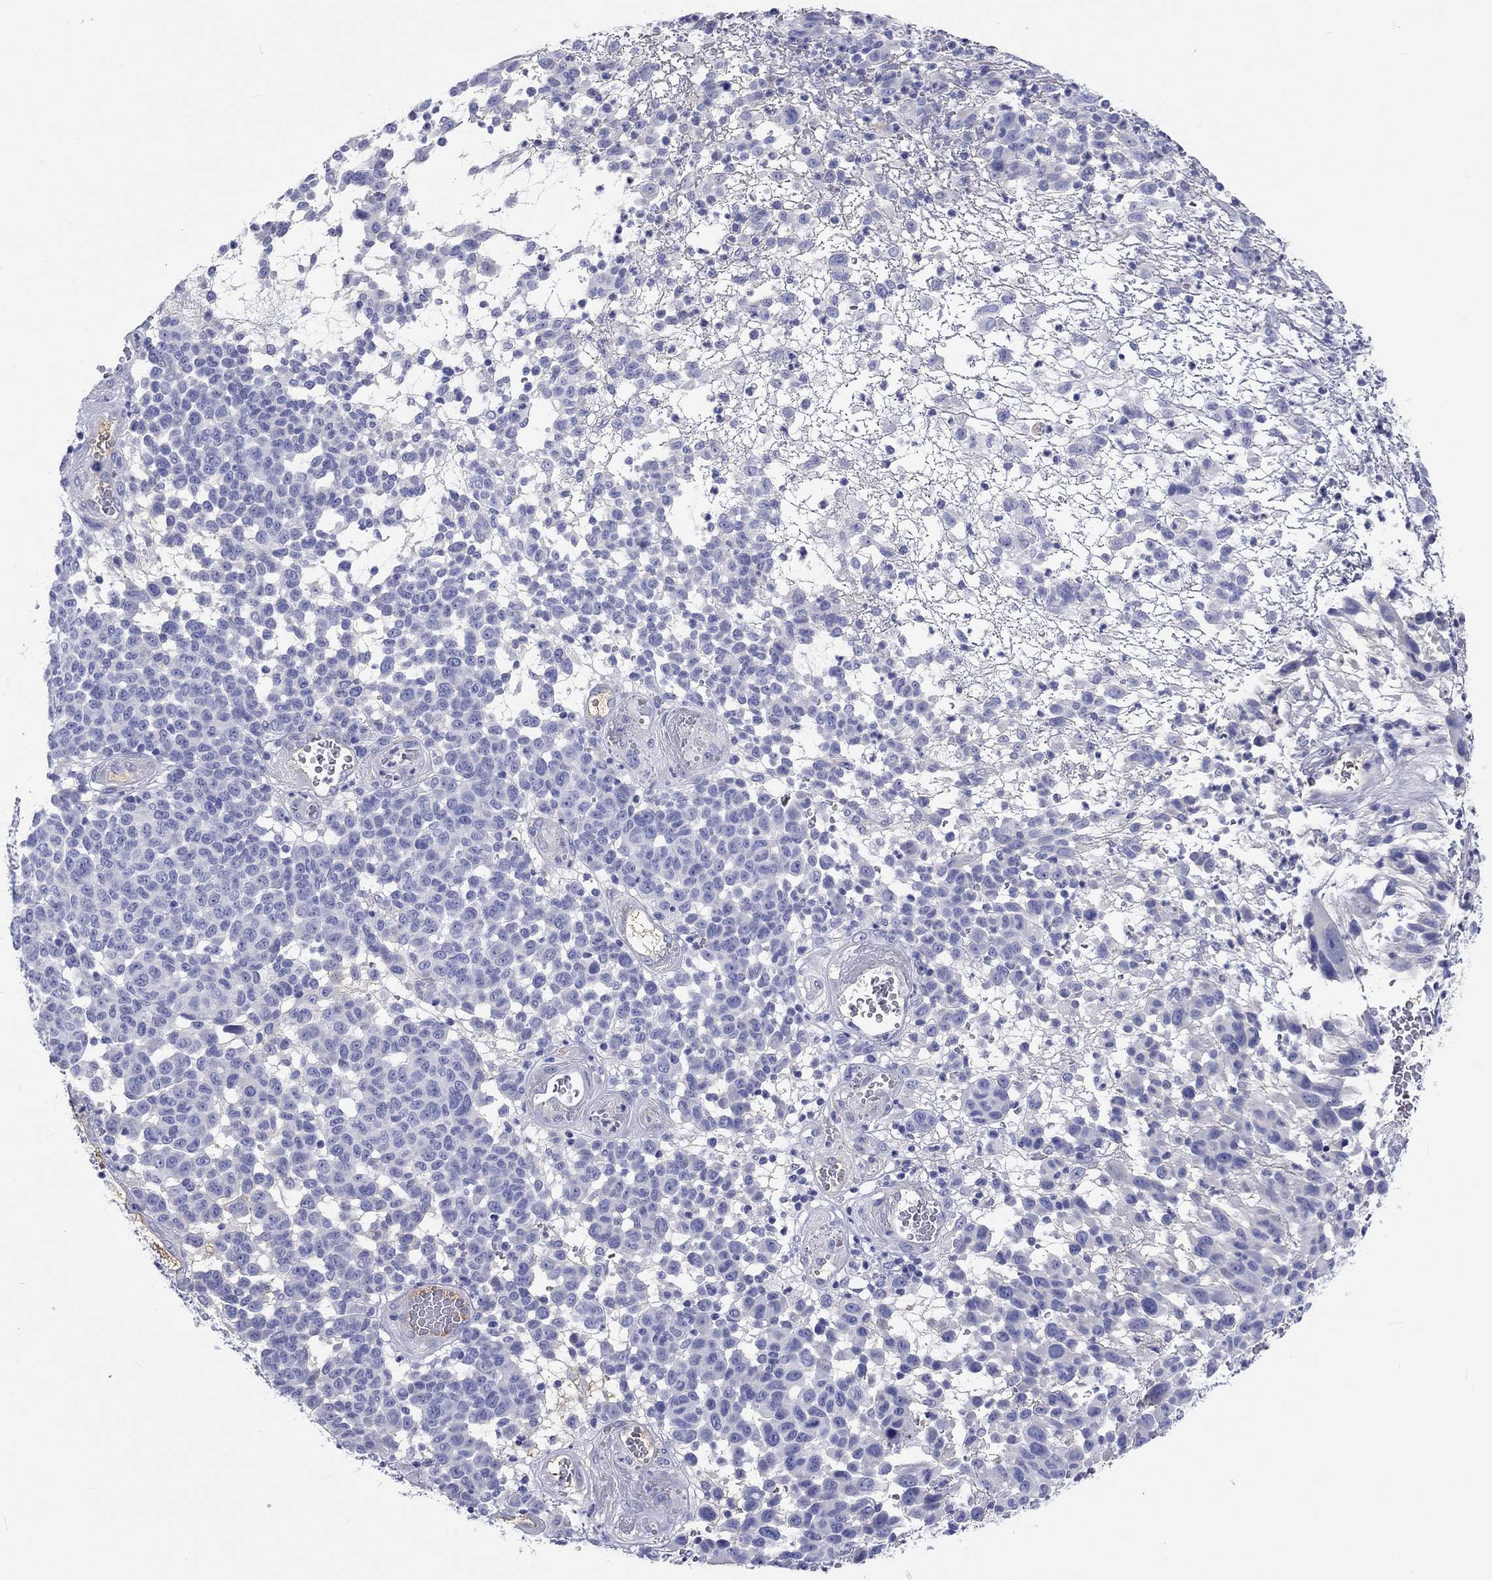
{"staining": {"intensity": "negative", "quantity": "none", "location": "none"}, "tissue": "melanoma", "cell_type": "Tumor cells", "image_type": "cancer", "snomed": [{"axis": "morphology", "description": "Malignant melanoma, NOS"}, {"axis": "topography", "description": "Skin"}], "caption": "Tumor cells show no significant expression in malignant melanoma.", "gene": "CDY2B", "patient": {"sex": "male", "age": 59}}